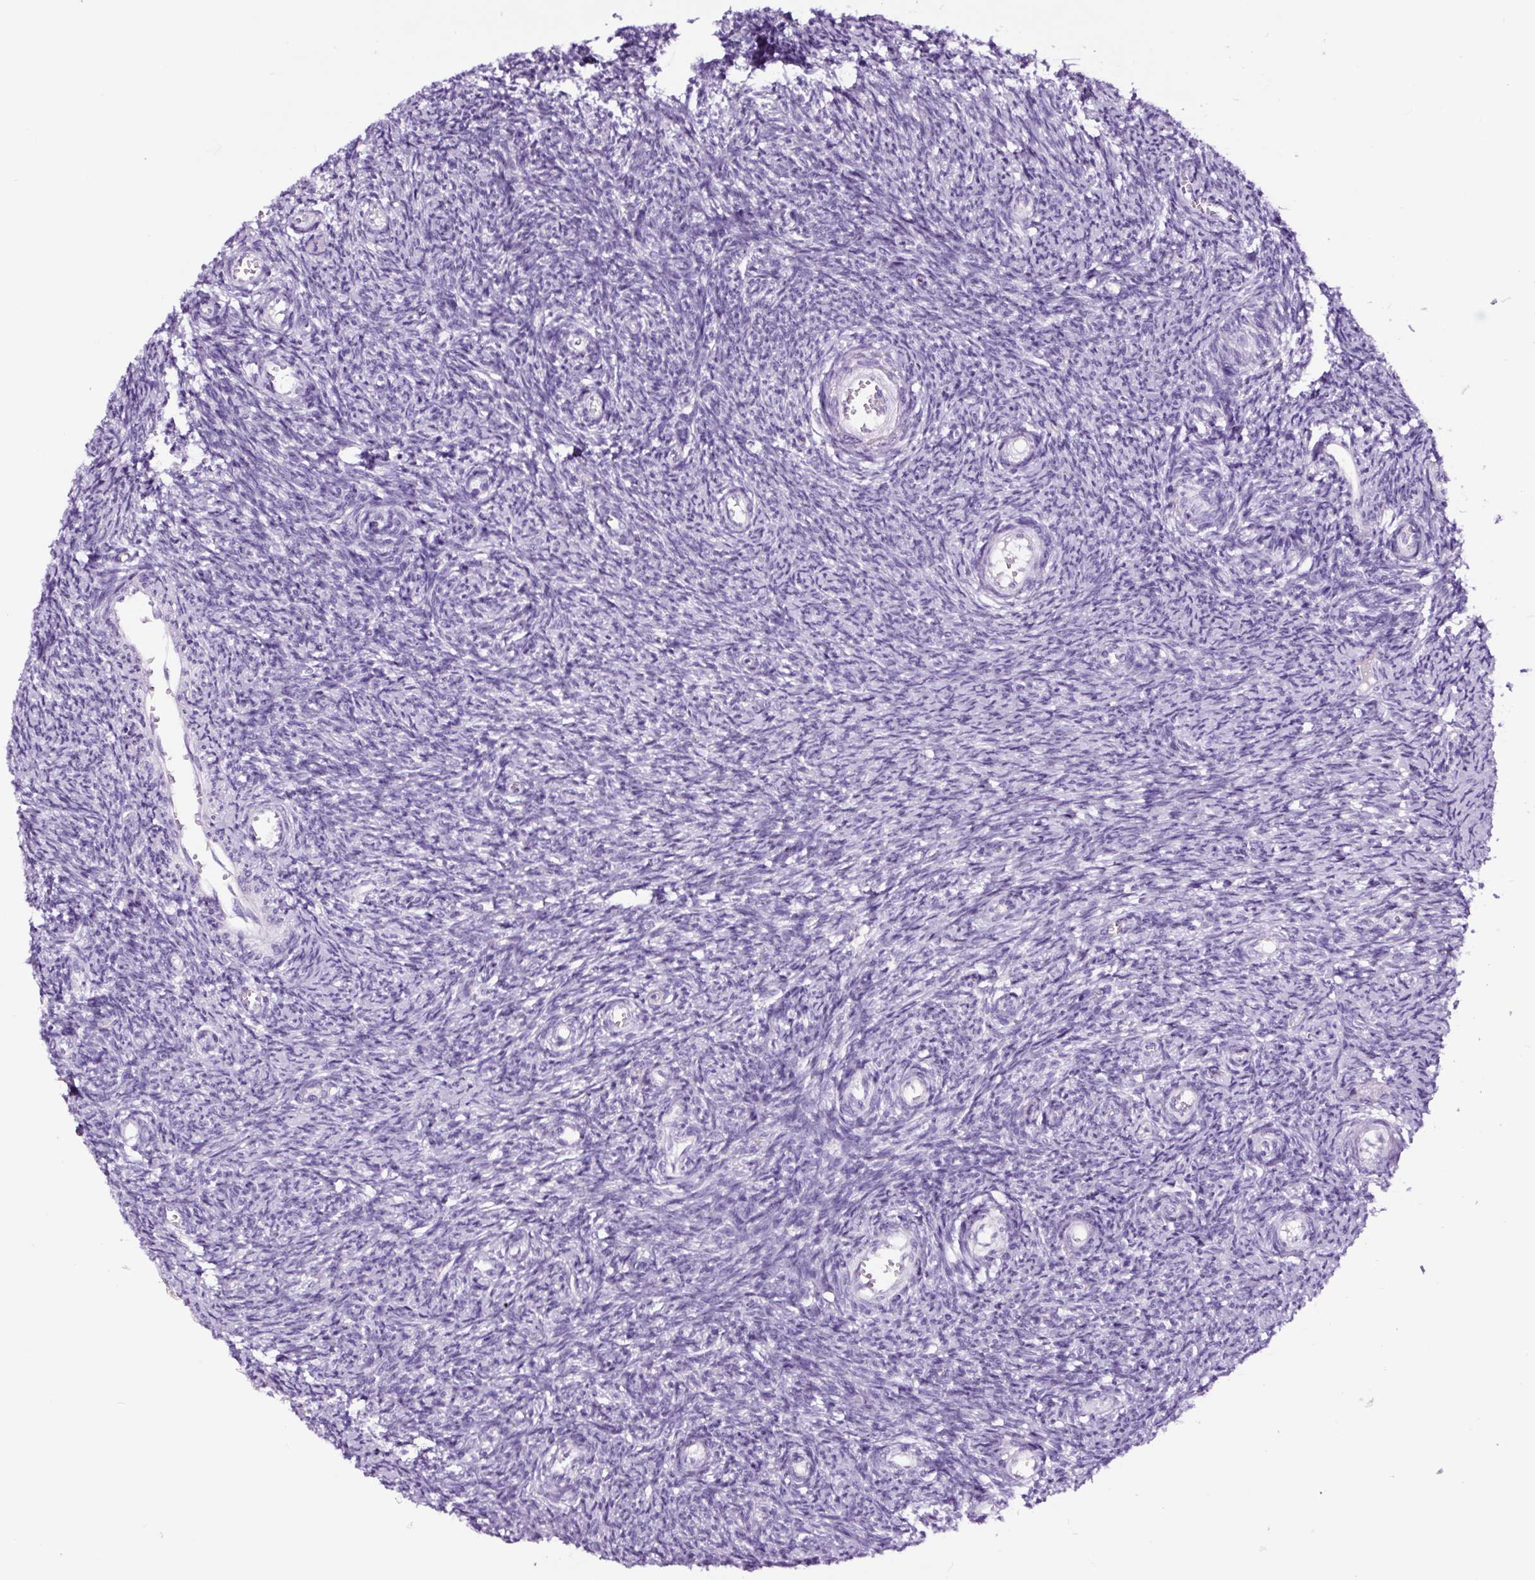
{"staining": {"intensity": "negative", "quantity": "none", "location": "none"}, "tissue": "ovary", "cell_type": "Follicle cells", "image_type": "normal", "snomed": [{"axis": "morphology", "description": "Normal tissue, NOS"}, {"axis": "topography", "description": "Ovary"}], "caption": "Immunohistochemical staining of benign ovary reveals no significant positivity in follicle cells. Nuclei are stained in blue.", "gene": "FBXL7", "patient": {"sex": "female", "age": 44}}